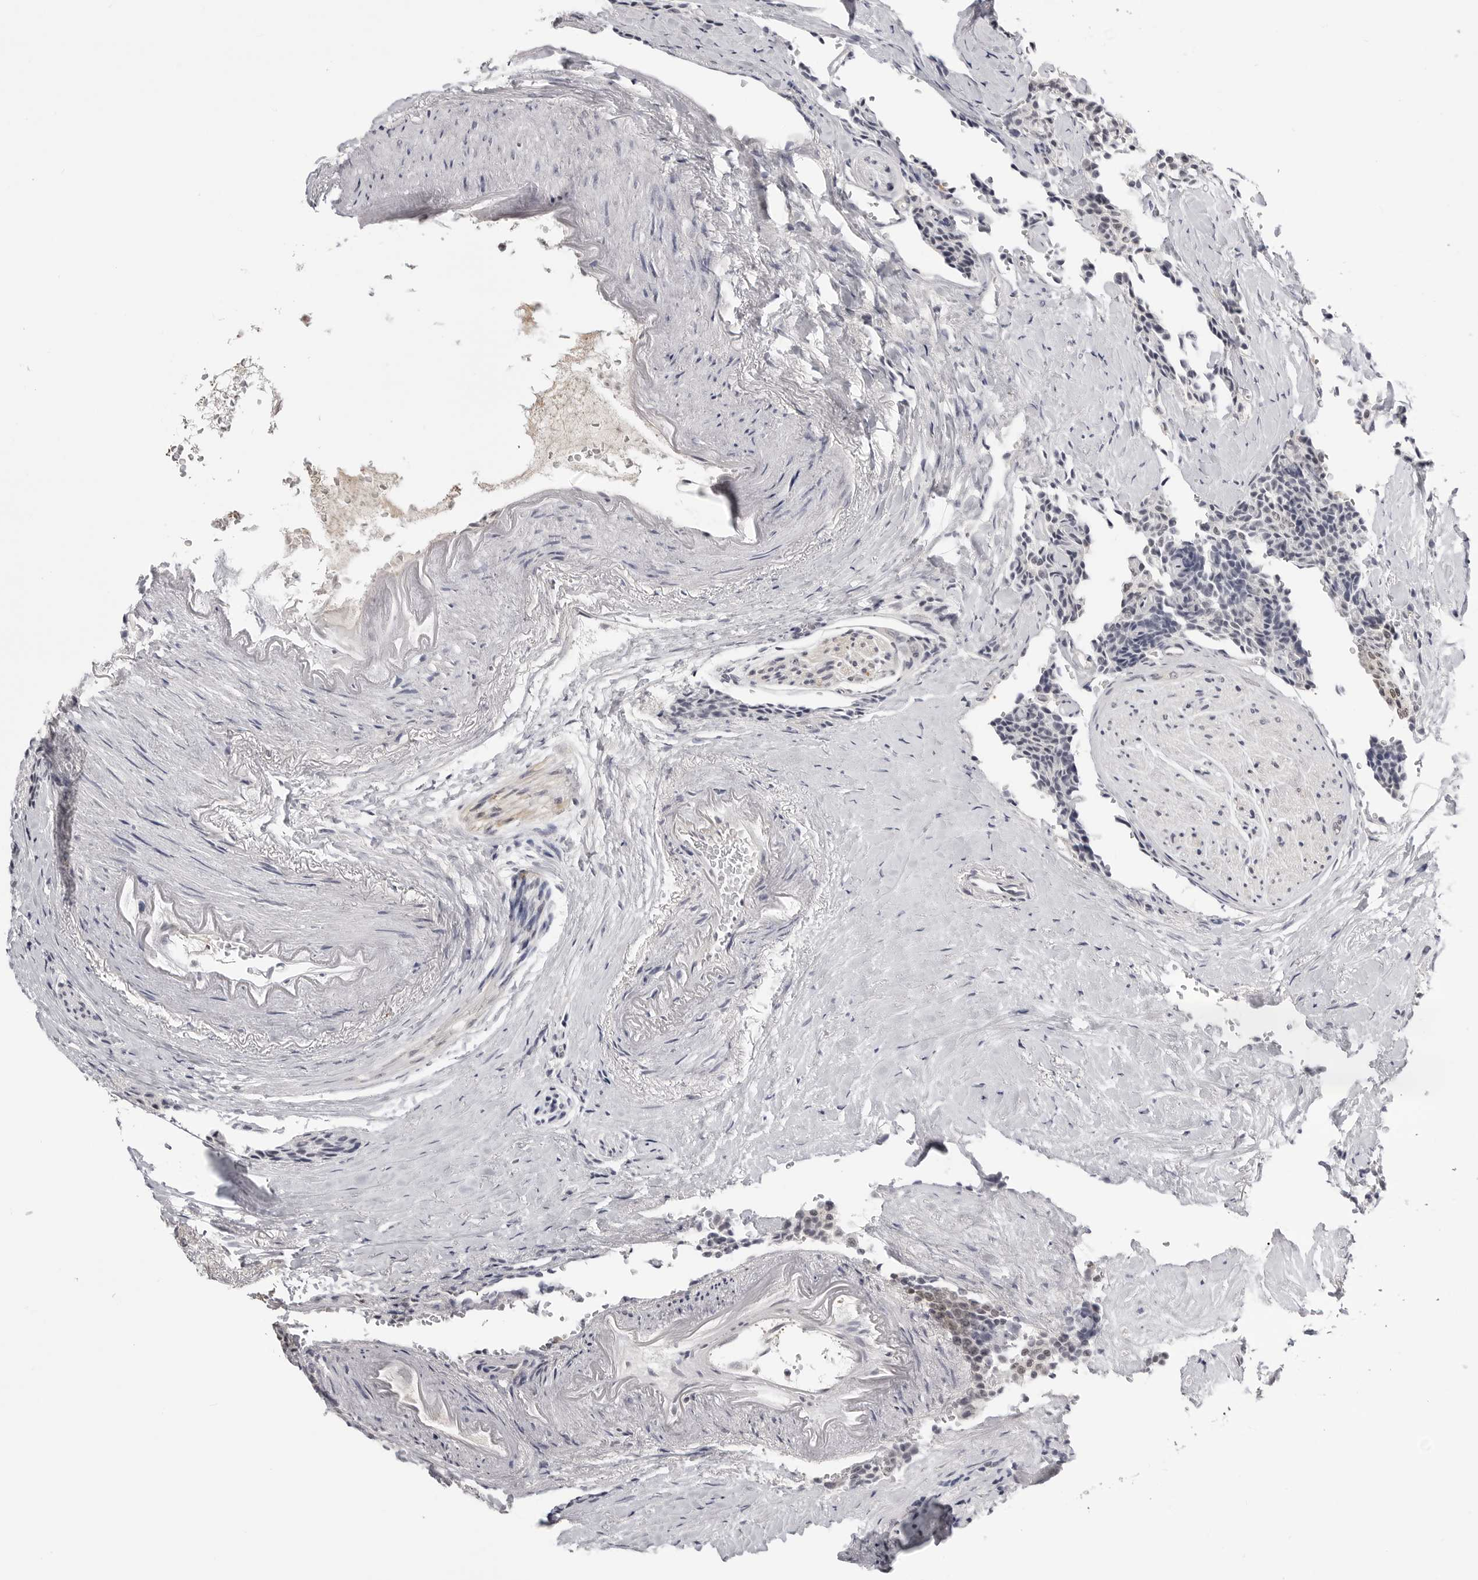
{"staining": {"intensity": "weak", "quantity": "25%-75%", "location": "nuclear"}, "tissue": "carcinoid", "cell_type": "Tumor cells", "image_type": "cancer", "snomed": [{"axis": "morphology", "description": "Carcinoid, malignant, NOS"}, {"axis": "topography", "description": "Colon"}], "caption": "Human carcinoid stained with a brown dye reveals weak nuclear positive expression in approximately 25%-75% of tumor cells.", "gene": "YWHAG", "patient": {"sex": "female", "age": 61}}